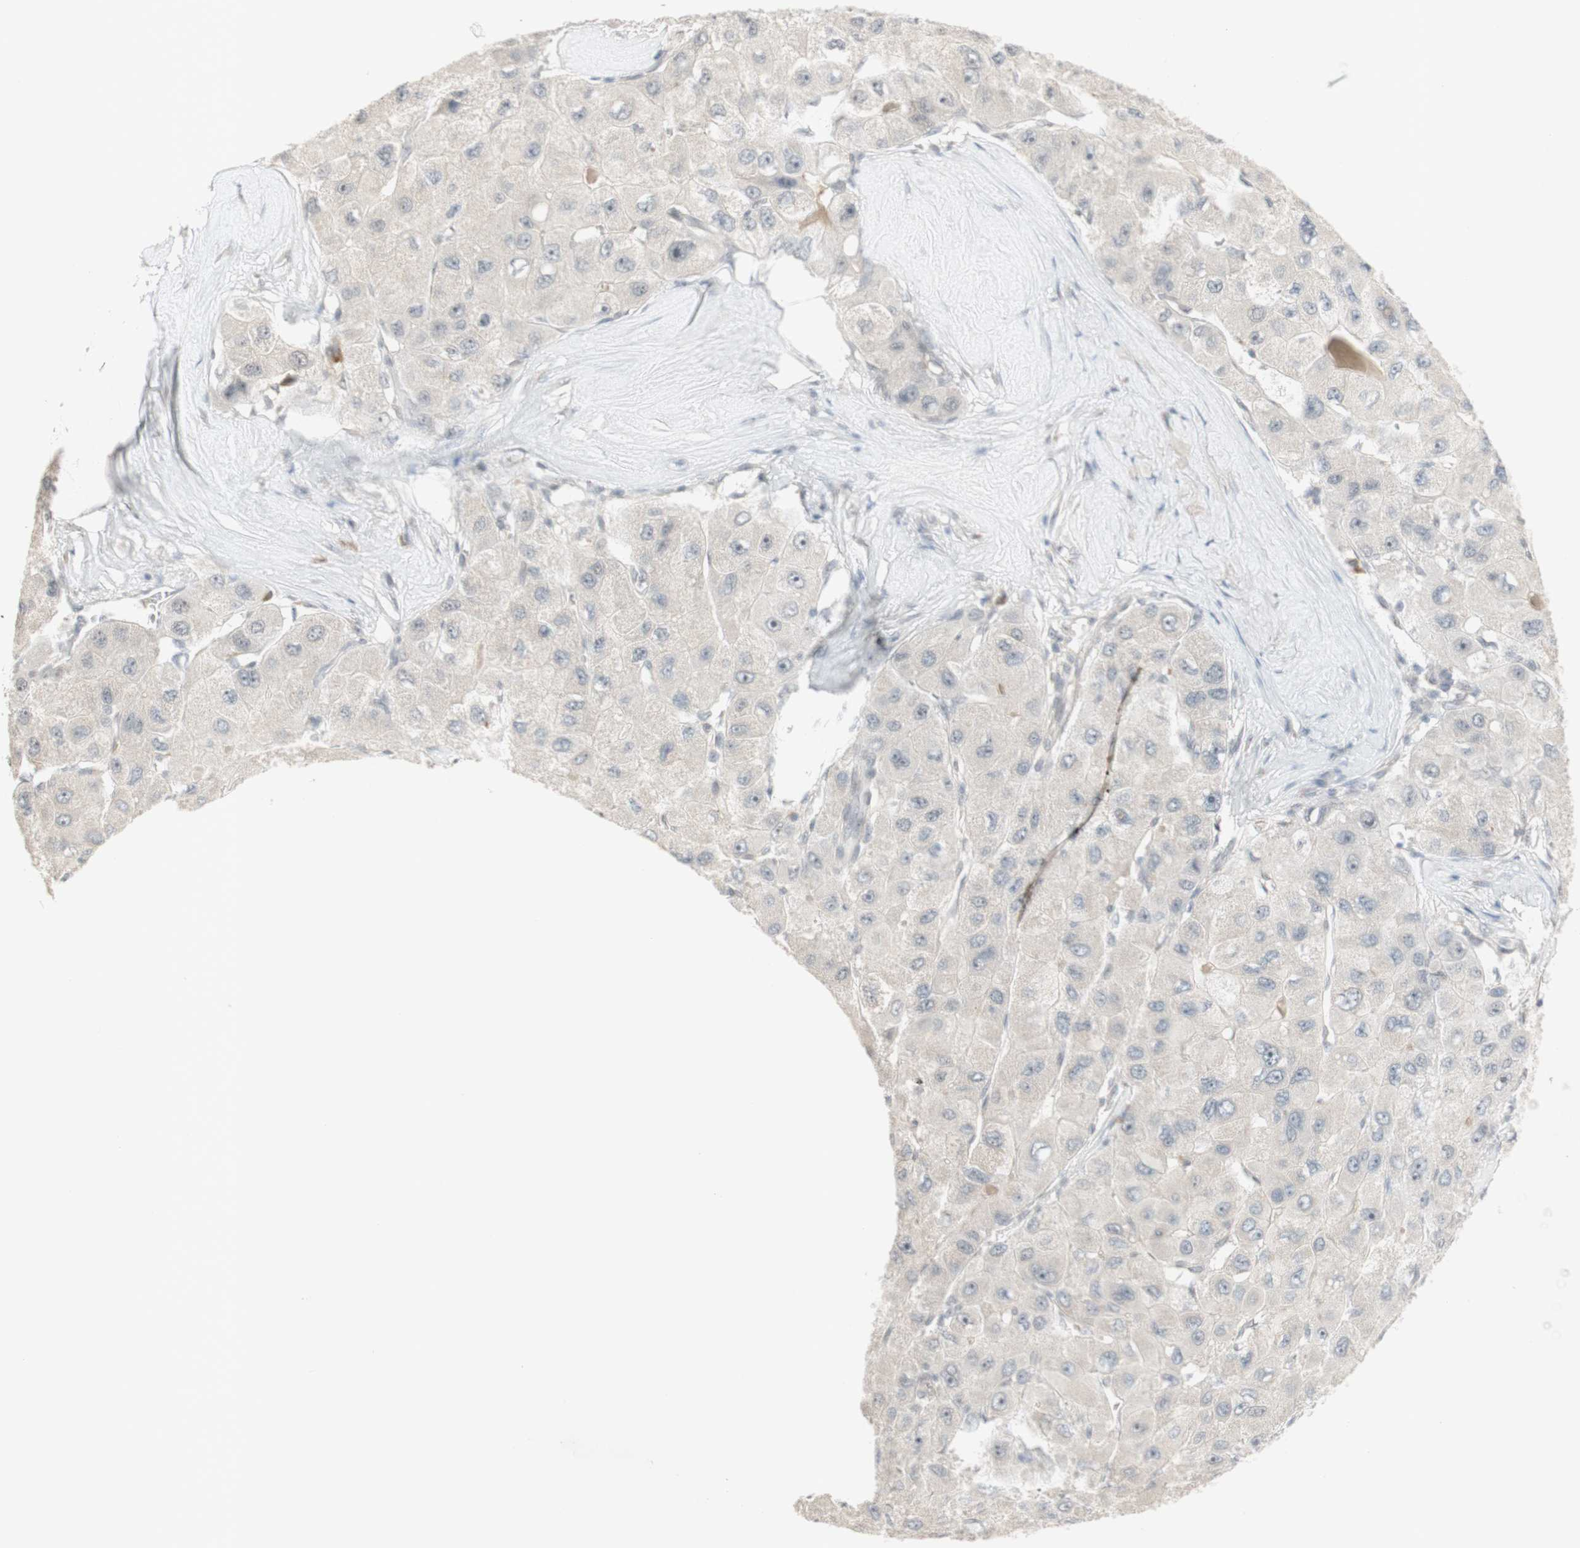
{"staining": {"intensity": "negative", "quantity": "none", "location": "none"}, "tissue": "liver cancer", "cell_type": "Tumor cells", "image_type": "cancer", "snomed": [{"axis": "morphology", "description": "Carcinoma, Hepatocellular, NOS"}, {"axis": "topography", "description": "Liver"}], "caption": "Immunohistochemistry (IHC) histopathology image of human liver cancer stained for a protein (brown), which exhibits no staining in tumor cells. (DAB immunohistochemistry with hematoxylin counter stain).", "gene": "PLCD4", "patient": {"sex": "male", "age": 80}}